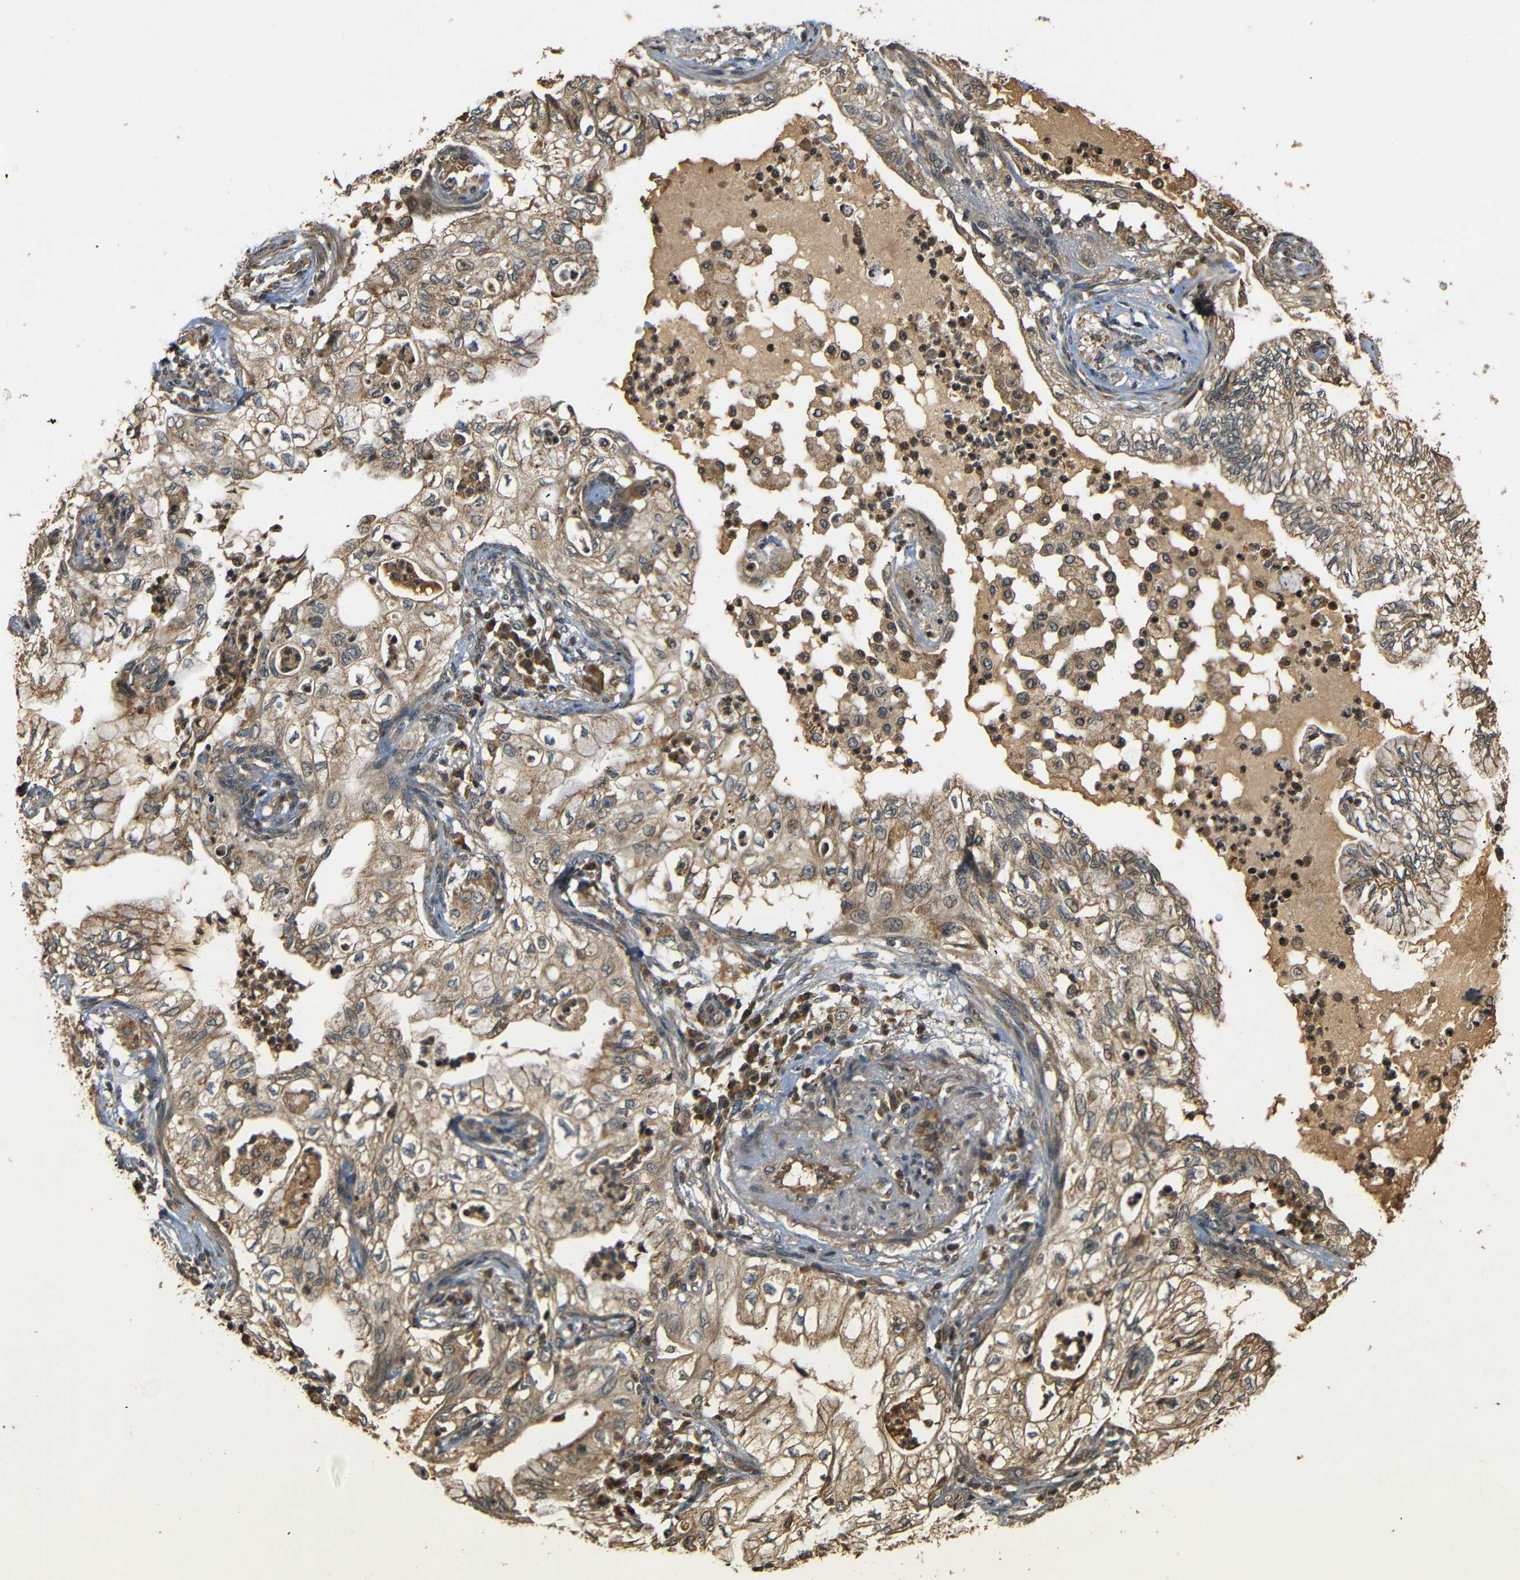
{"staining": {"intensity": "moderate", "quantity": ">75%", "location": "cytoplasmic/membranous"}, "tissue": "lung cancer", "cell_type": "Tumor cells", "image_type": "cancer", "snomed": [{"axis": "morphology", "description": "Adenocarcinoma, NOS"}, {"axis": "topography", "description": "Lung"}], "caption": "This is an image of immunohistochemistry (IHC) staining of lung cancer (adenocarcinoma), which shows moderate staining in the cytoplasmic/membranous of tumor cells.", "gene": "TANK", "patient": {"sex": "female", "age": 70}}